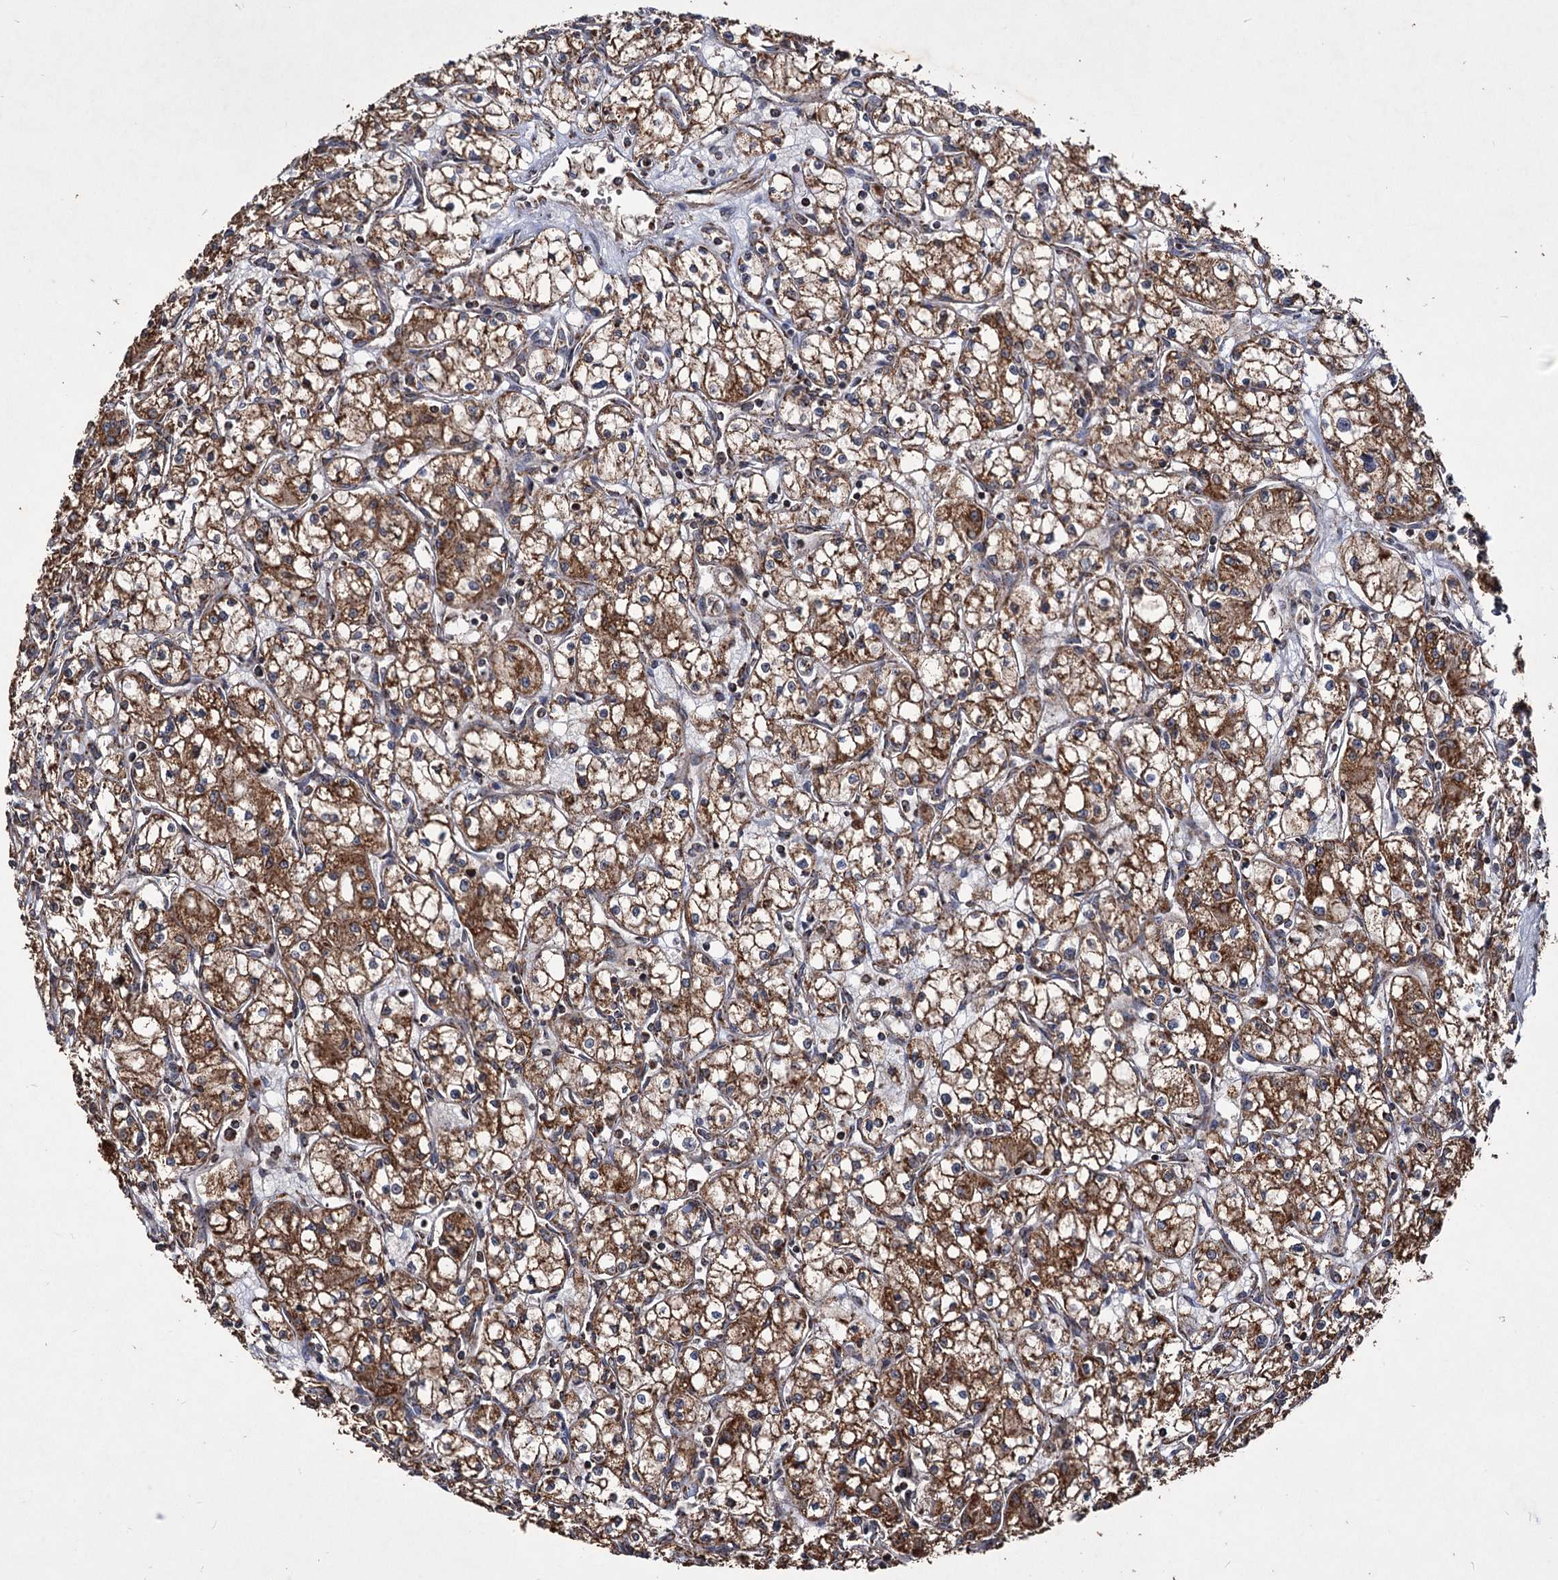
{"staining": {"intensity": "moderate", "quantity": ">75%", "location": "cytoplasmic/membranous"}, "tissue": "renal cancer", "cell_type": "Tumor cells", "image_type": "cancer", "snomed": [{"axis": "morphology", "description": "Adenocarcinoma, NOS"}, {"axis": "topography", "description": "Kidney"}], "caption": "IHC staining of adenocarcinoma (renal), which demonstrates medium levels of moderate cytoplasmic/membranous staining in approximately >75% of tumor cells indicating moderate cytoplasmic/membranous protein expression. The staining was performed using DAB (3,3'-diaminobenzidine) (brown) for protein detection and nuclei were counterstained in hematoxylin (blue).", "gene": "IPO4", "patient": {"sex": "male", "age": 59}}